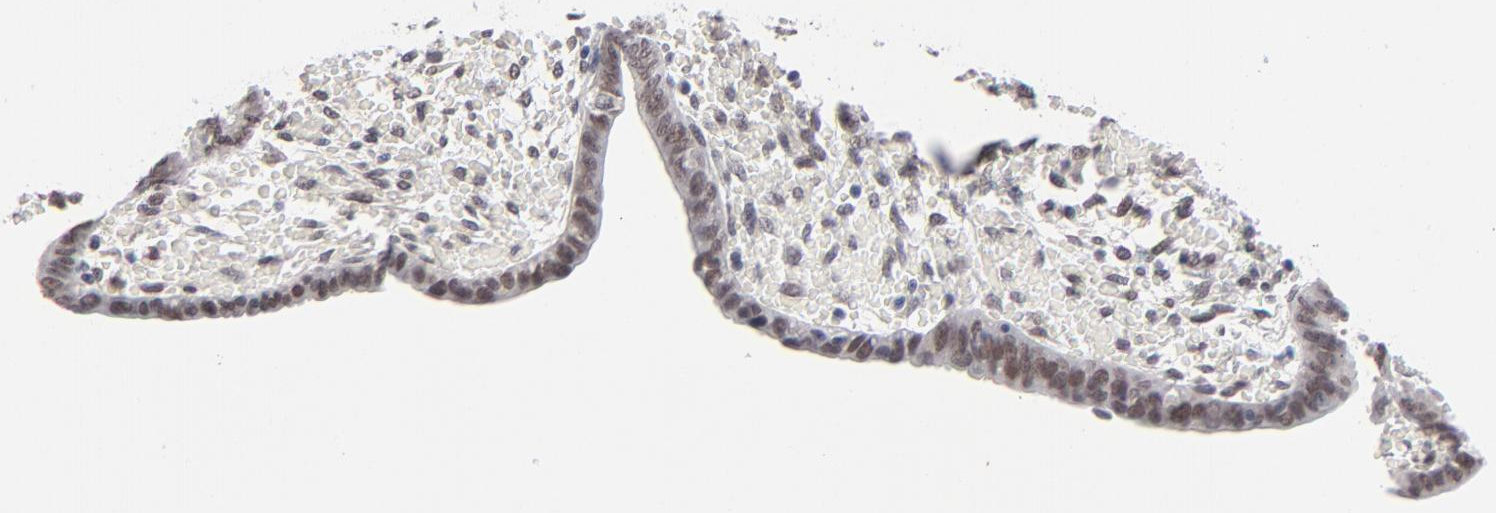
{"staining": {"intensity": "negative", "quantity": "none", "location": "none"}, "tissue": "endometrium", "cell_type": "Cells in endometrial stroma", "image_type": "normal", "snomed": [{"axis": "morphology", "description": "Normal tissue, NOS"}, {"axis": "topography", "description": "Endometrium"}], "caption": "Protein analysis of normal endometrium shows no significant positivity in cells in endometrial stroma.", "gene": "MBIP", "patient": {"sex": "female", "age": 42}}